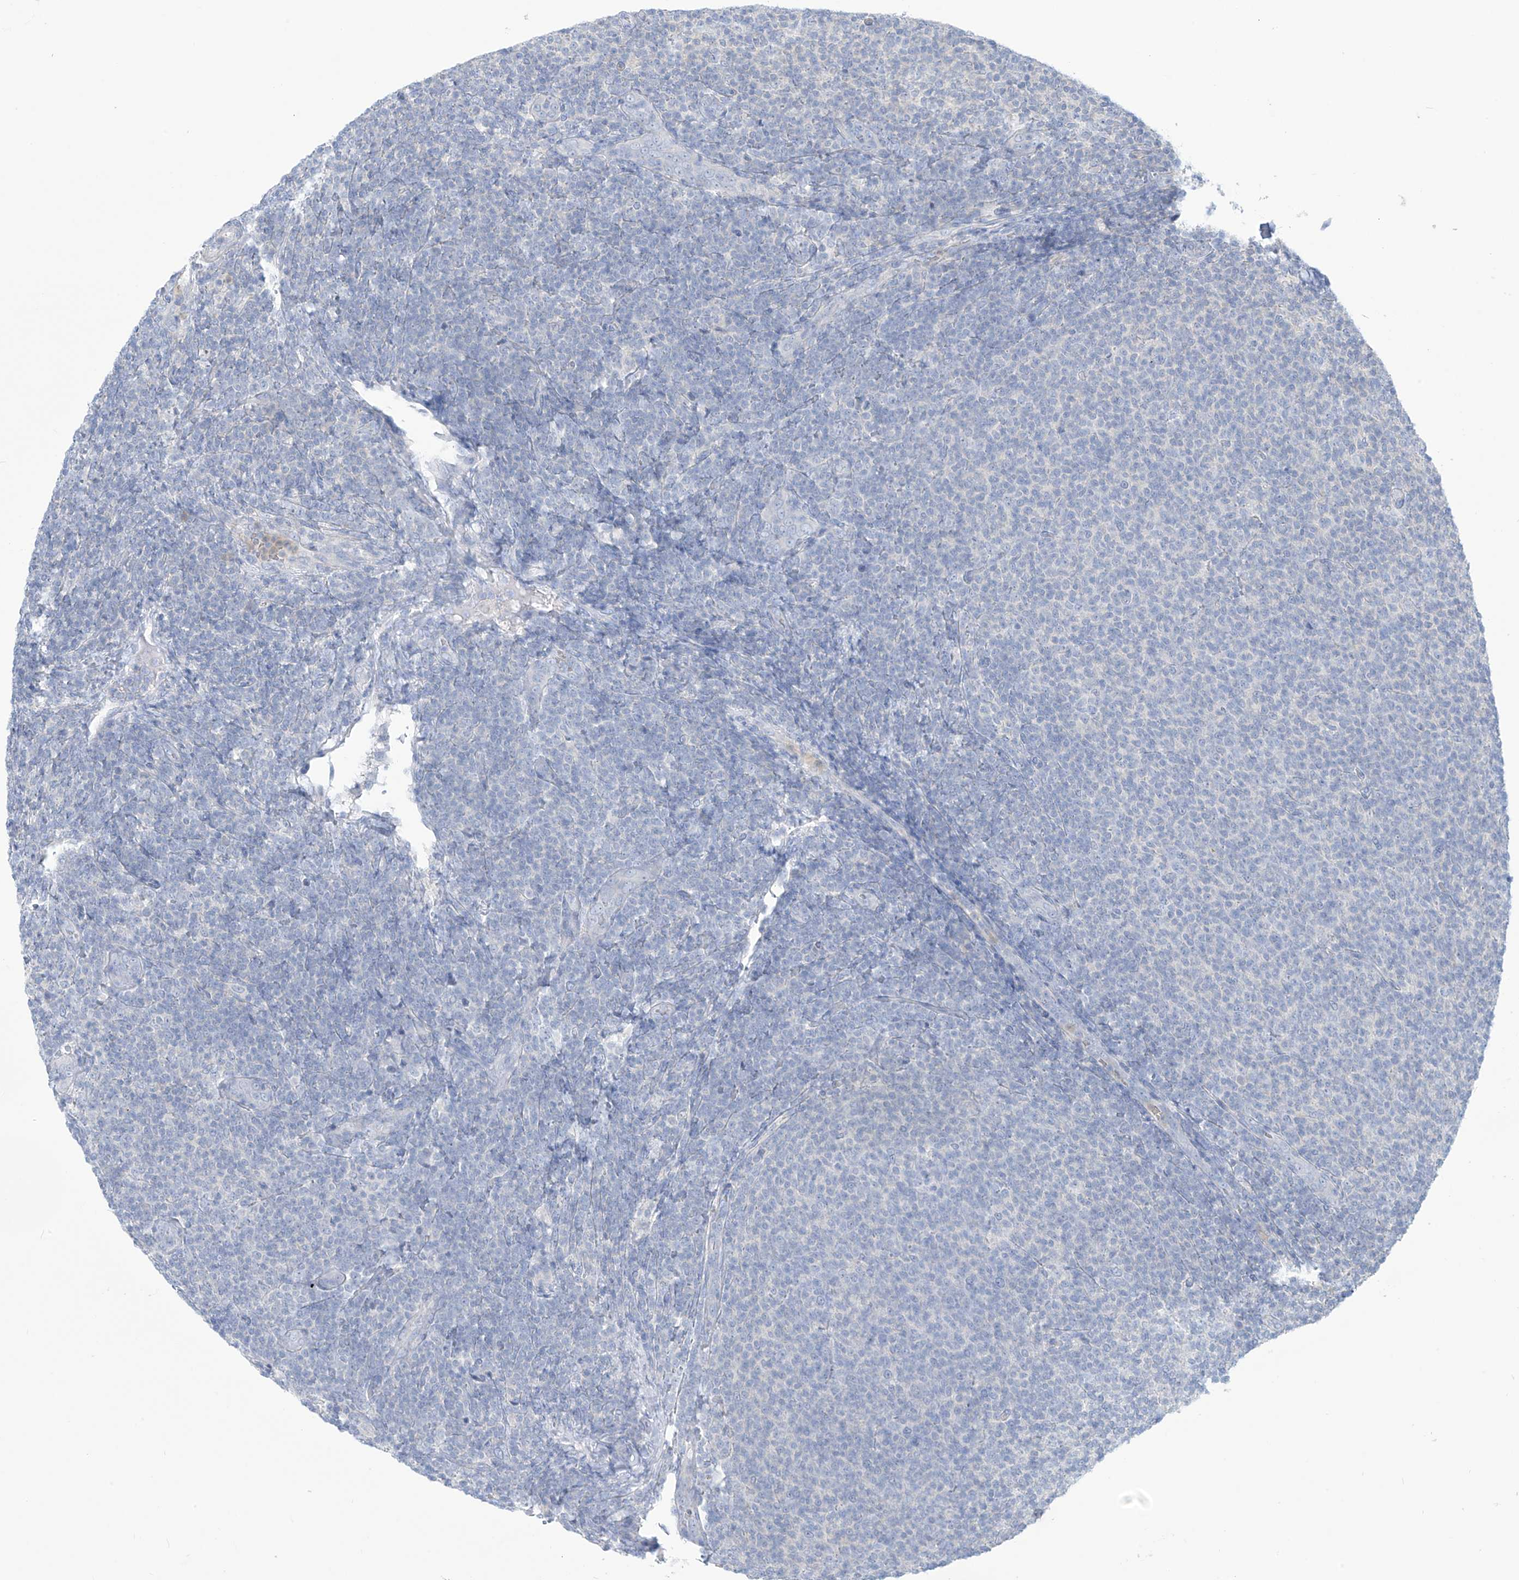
{"staining": {"intensity": "negative", "quantity": "none", "location": "none"}, "tissue": "lymphoma", "cell_type": "Tumor cells", "image_type": "cancer", "snomed": [{"axis": "morphology", "description": "Malignant lymphoma, non-Hodgkin's type, Low grade"}, {"axis": "topography", "description": "Lymph node"}], "caption": "A high-resolution image shows immunohistochemistry staining of low-grade malignant lymphoma, non-Hodgkin's type, which demonstrates no significant positivity in tumor cells.", "gene": "FABP2", "patient": {"sex": "male", "age": 66}}